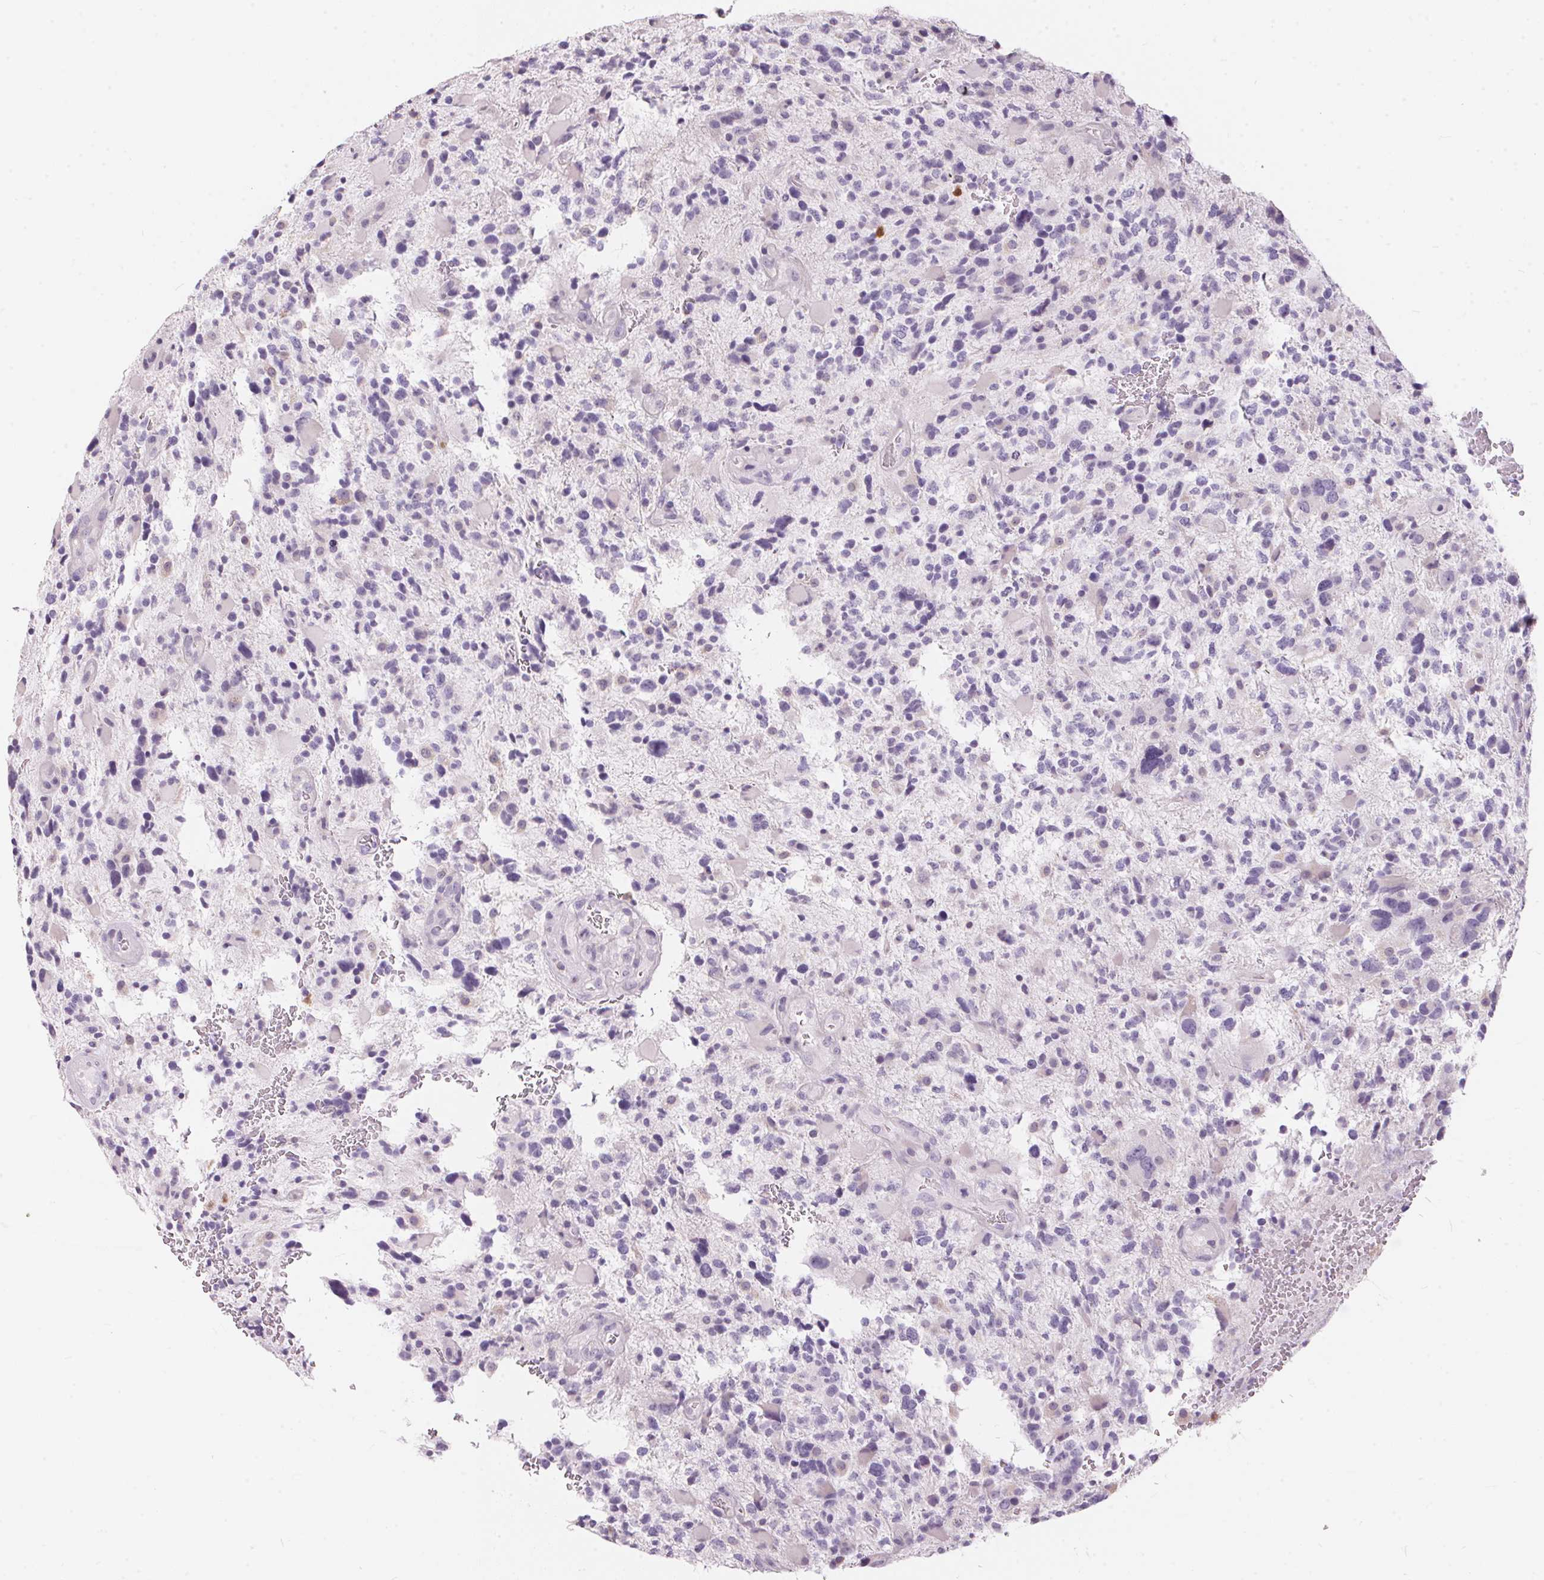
{"staining": {"intensity": "negative", "quantity": "none", "location": "none"}, "tissue": "glioma", "cell_type": "Tumor cells", "image_type": "cancer", "snomed": [{"axis": "morphology", "description": "Glioma, malignant, High grade"}, {"axis": "topography", "description": "Brain"}], "caption": "This is an immunohistochemistry image of malignant glioma (high-grade). There is no staining in tumor cells.", "gene": "SERPINB1", "patient": {"sex": "female", "age": 71}}